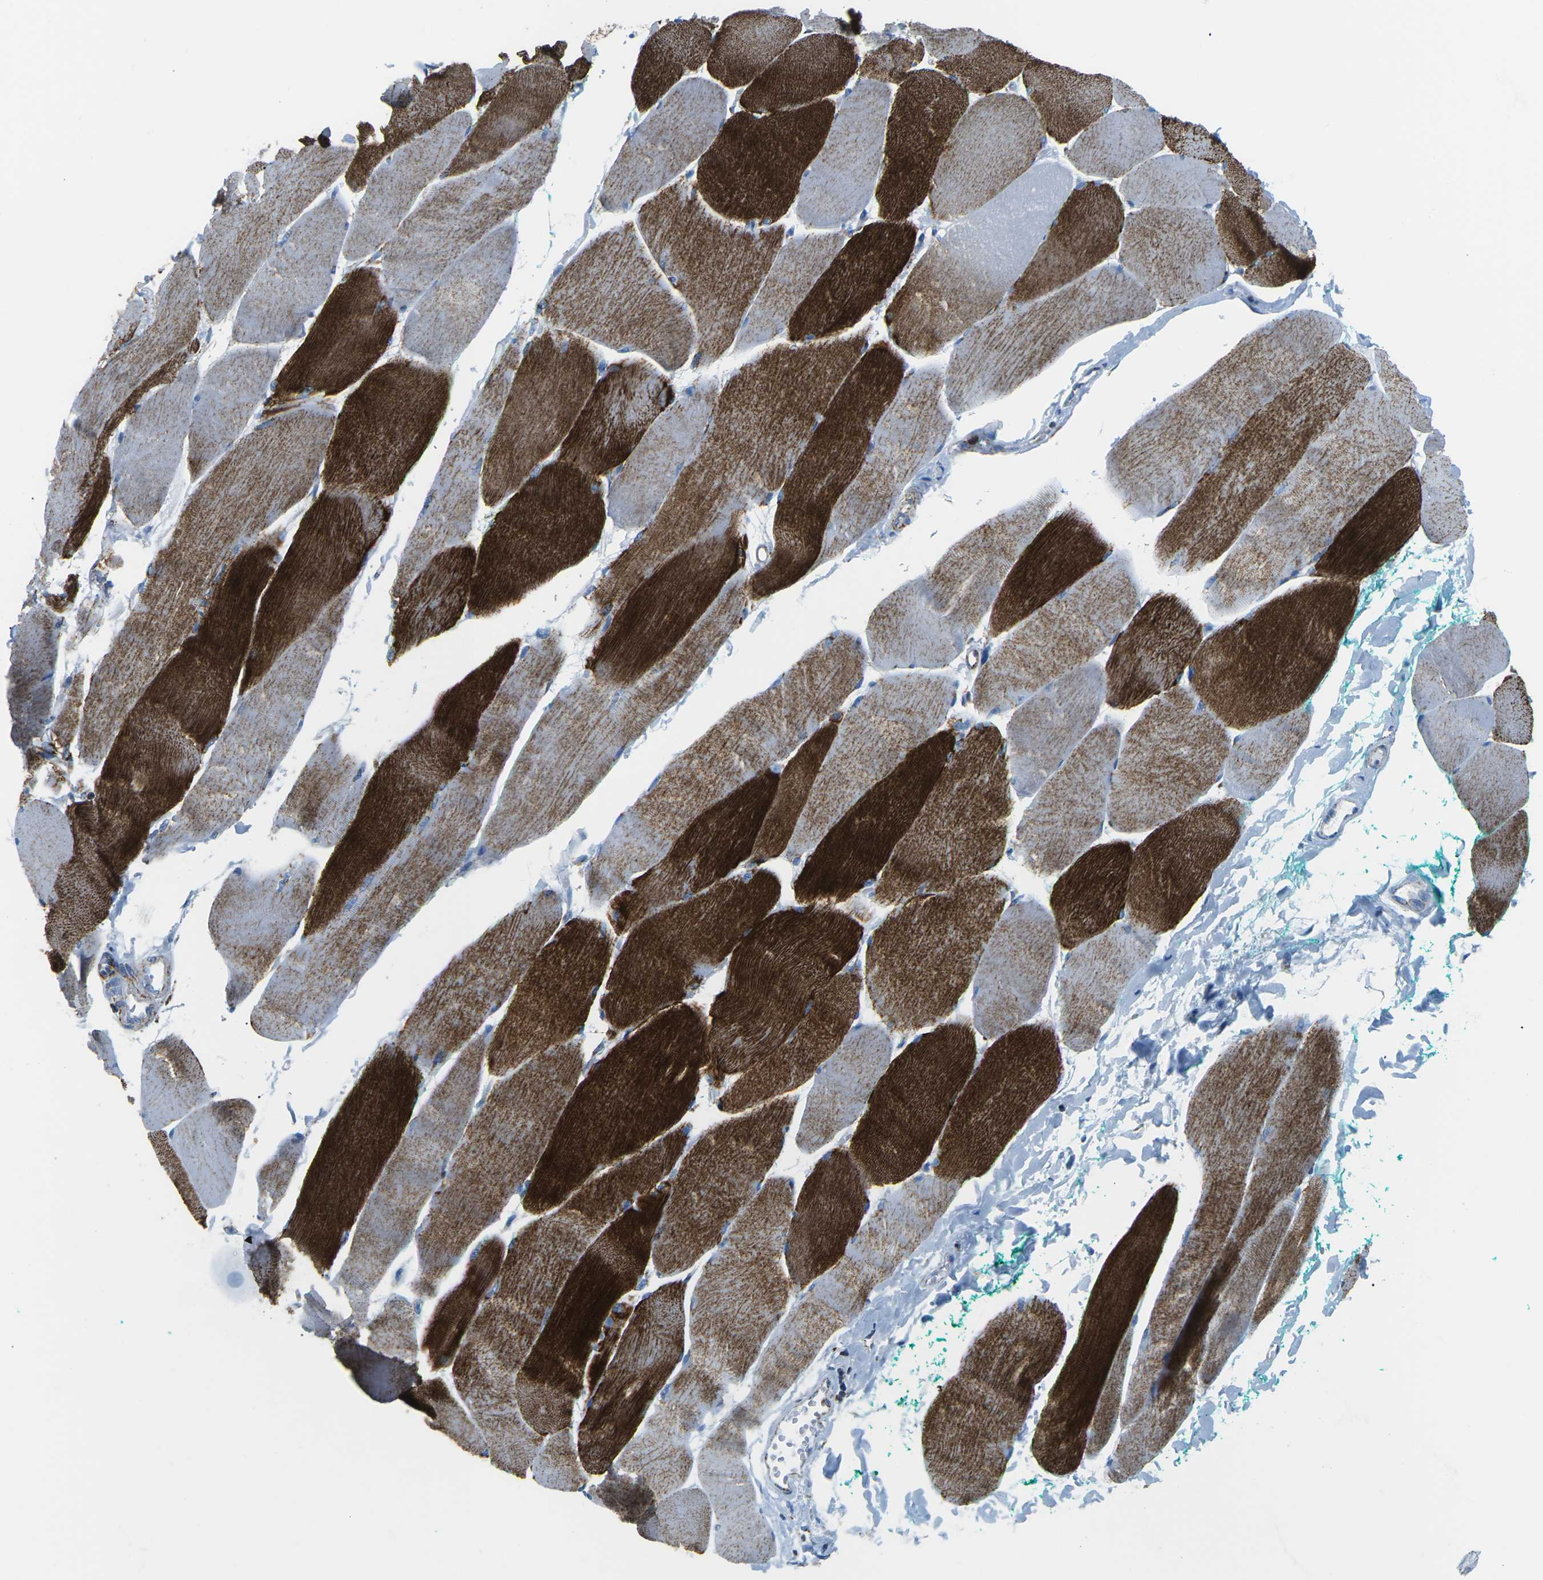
{"staining": {"intensity": "strong", "quantity": "25%-75%", "location": "cytoplasmic/membranous"}, "tissue": "skeletal muscle", "cell_type": "Myocytes", "image_type": "normal", "snomed": [{"axis": "morphology", "description": "Normal tissue, NOS"}, {"axis": "morphology", "description": "Squamous cell carcinoma, NOS"}, {"axis": "topography", "description": "Skeletal muscle"}], "caption": "Immunohistochemical staining of unremarkable human skeletal muscle reveals strong cytoplasmic/membranous protein staining in approximately 25%-75% of myocytes.", "gene": "COX6C", "patient": {"sex": "male", "age": 51}}